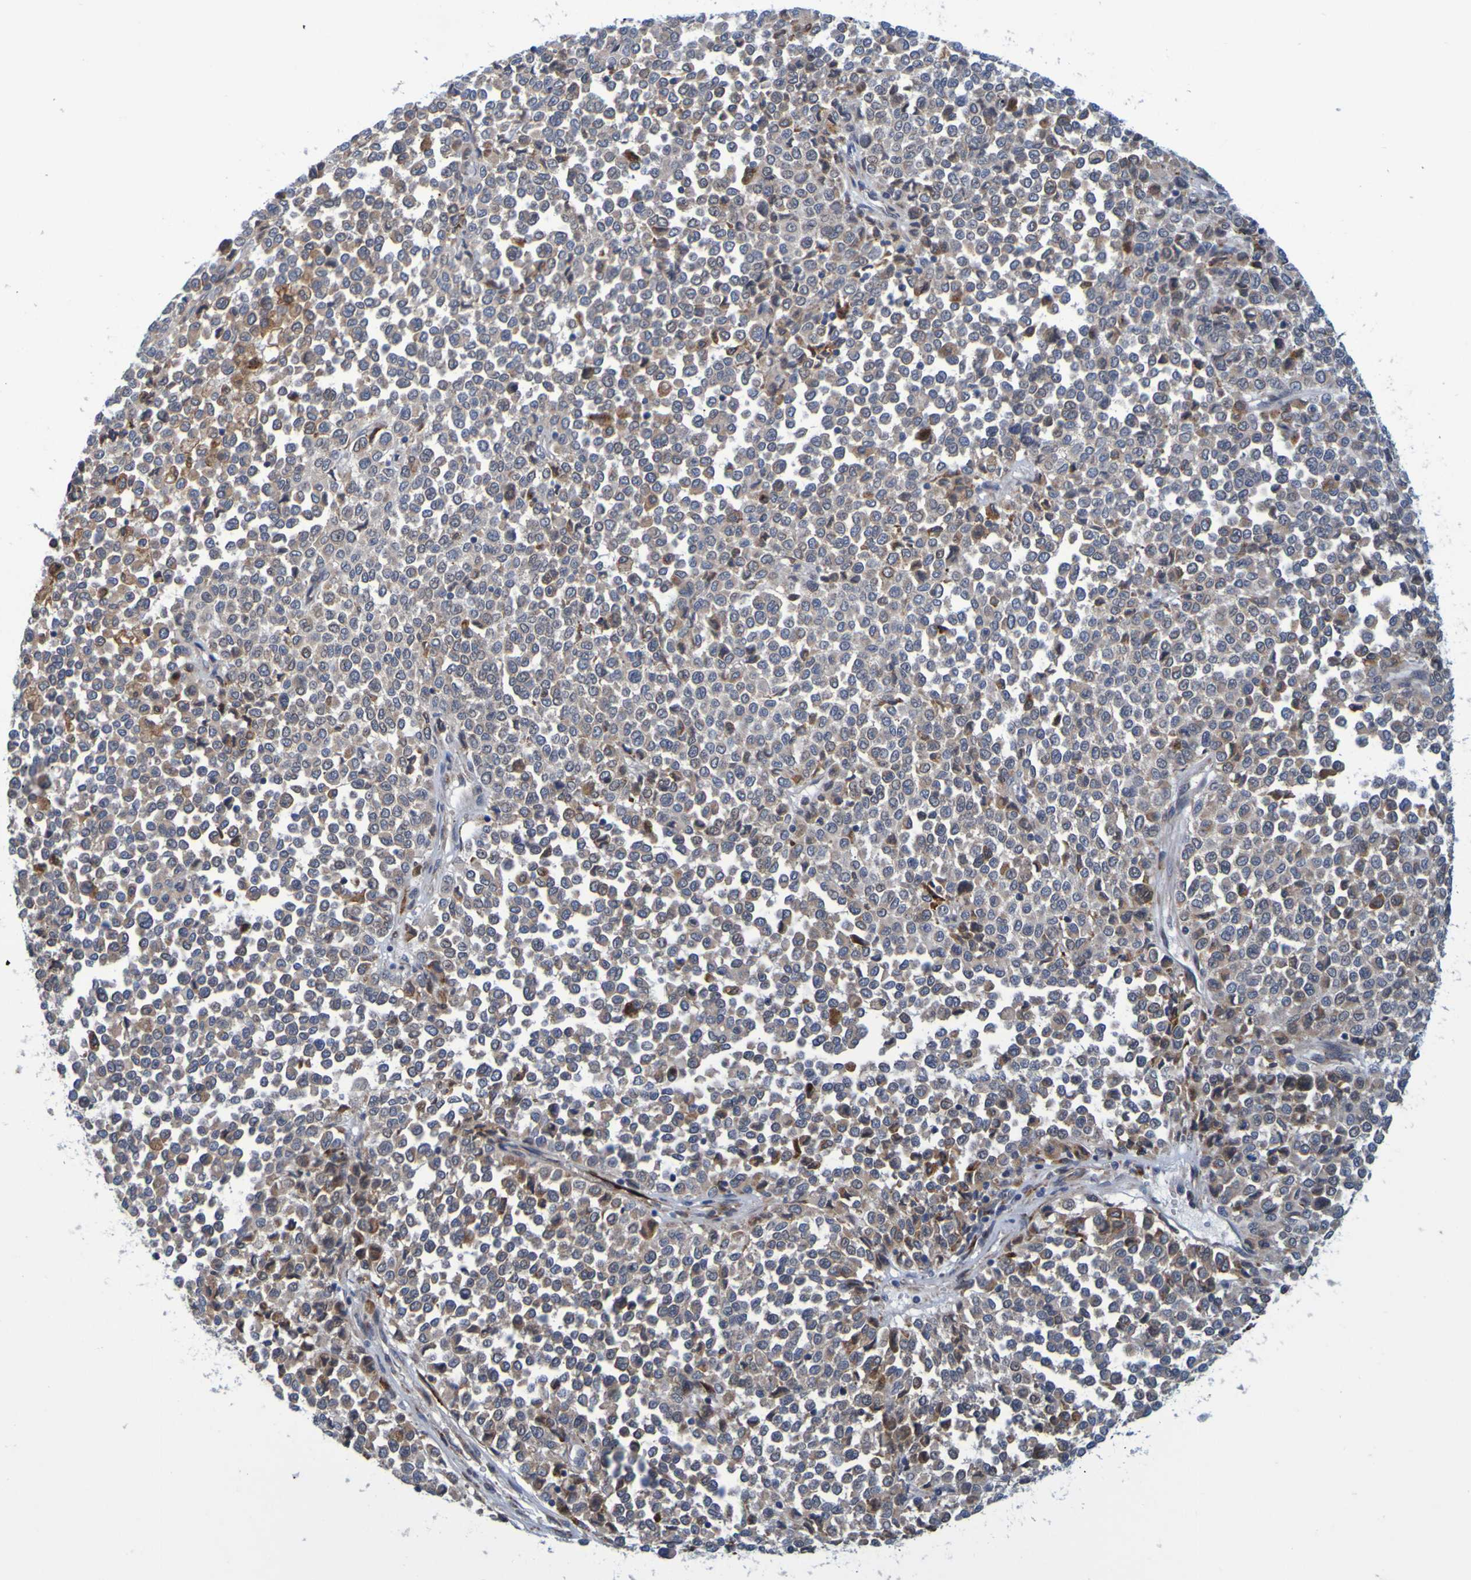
{"staining": {"intensity": "moderate", "quantity": ">75%", "location": "cytoplasmic/membranous"}, "tissue": "melanoma", "cell_type": "Tumor cells", "image_type": "cancer", "snomed": [{"axis": "morphology", "description": "Malignant melanoma, Metastatic site"}, {"axis": "topography", "description": "Pancreas"}], "caption": "A high-resolution image shows immunohistochemistry staining of melanoma, which displays moderate cytoplasmic/membranous staining in about >75% of tumor cells. The staining was performed using DAB (3,3'-diaminobenzidine) to visualize the protein expression in brown, while the nuclei were stained in blue with hematoxylin (Magnification: 20x).", "gene": "SIL1", "patient": {"sex": "female", "age": 30}}